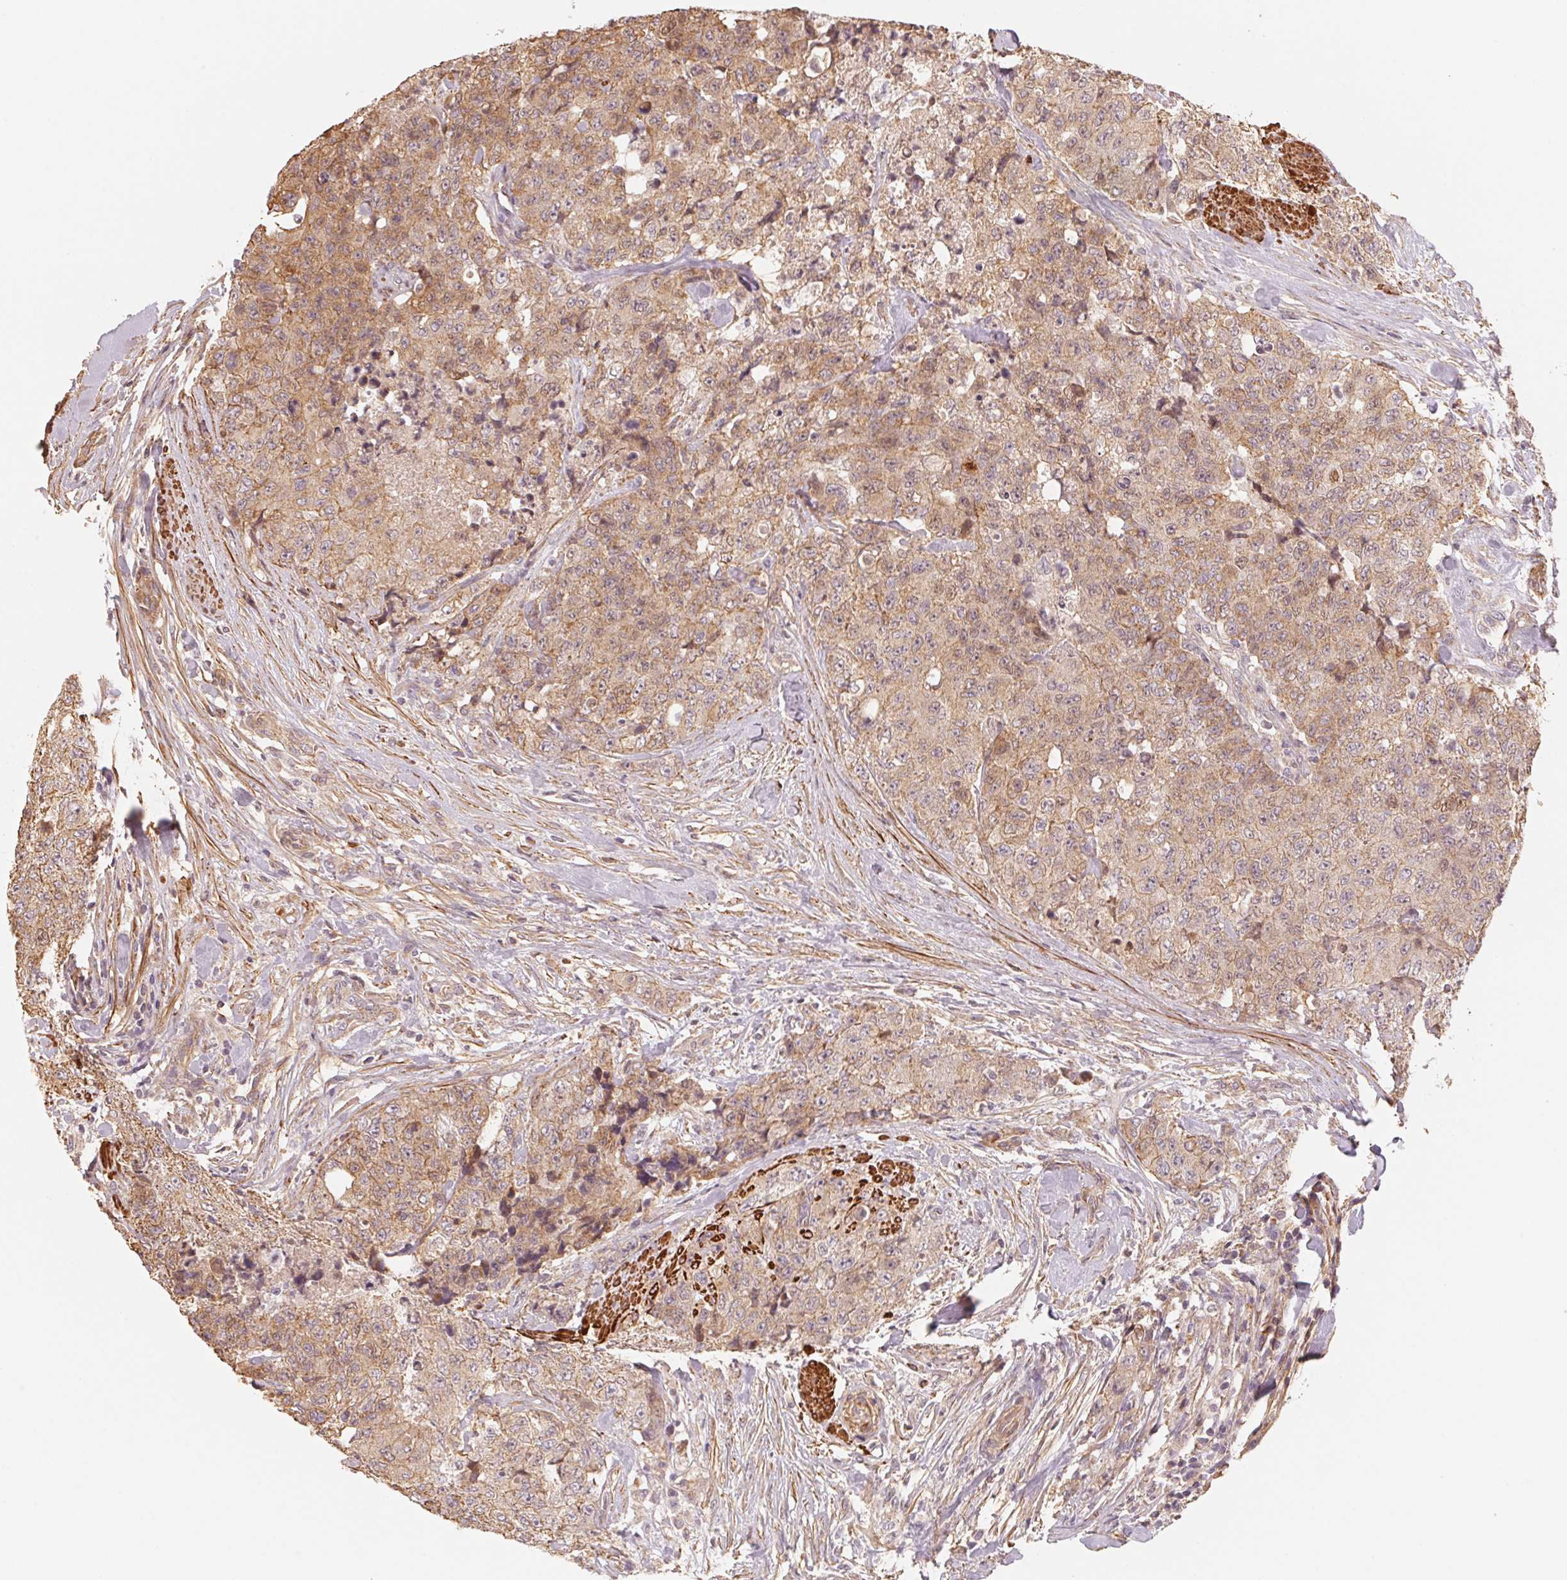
{"staining": {"intensity": "weak", "quantity": ">75%", "location": "cytoplasmic/membranous"}, "tissue": "urothelial cancer", "cell_type": "Tumor cells", "image_type": "cancer", "snomed": [{"axis": "morphology", "description": "Urothelial carcinoma, High grade"}, {"axis": "topography", "description": "Urinary bladder"}], "caption": "Immunohistochemical staining of high-grade urothelial carcinoma demonstrates low levels of weak cytoplasmic/membranous protein staining in approximately >75% of tumor cells.", "gene": "CCDC112", "patient": {"sex": "female", "age": 78}}